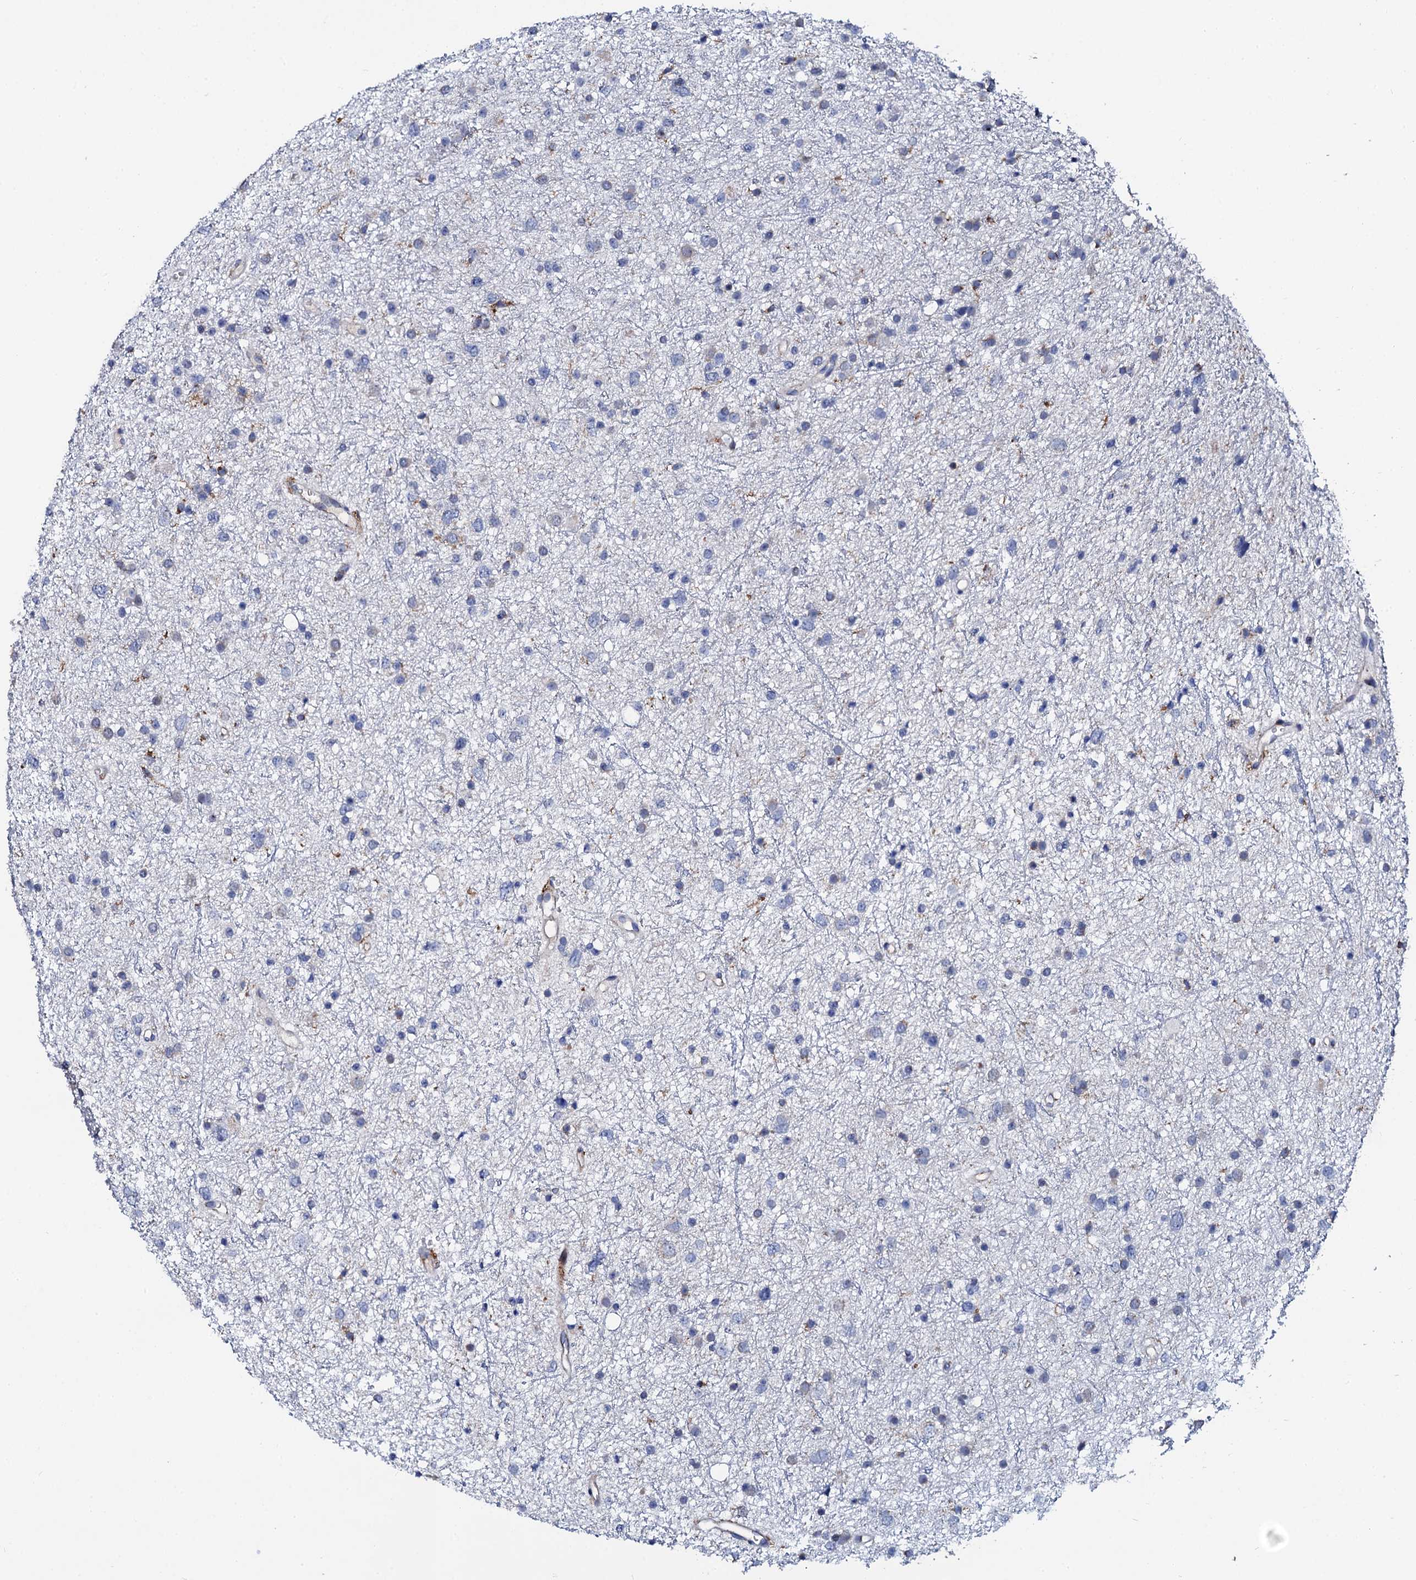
{"staining": {"intensity": "negative", "quantity": "none", "location": "none"}, "tissue": "glioma", "cell_type": "Tumor cells", "image_type": "cancer", "snomed": [{"axis": "morphology", "description": "Glioma, malignant, Low grade"}, {"axis": "topography", "description": "Cerebral cortex"}], "caption": "Immunohistochemistry (IHC) histopathology image of malignant low-grade glioma stained for a protein (brown), which shows no staining in tumor cells.", "gene": "TCIRG1", "patient": {"sex": "female", "age": 39}}